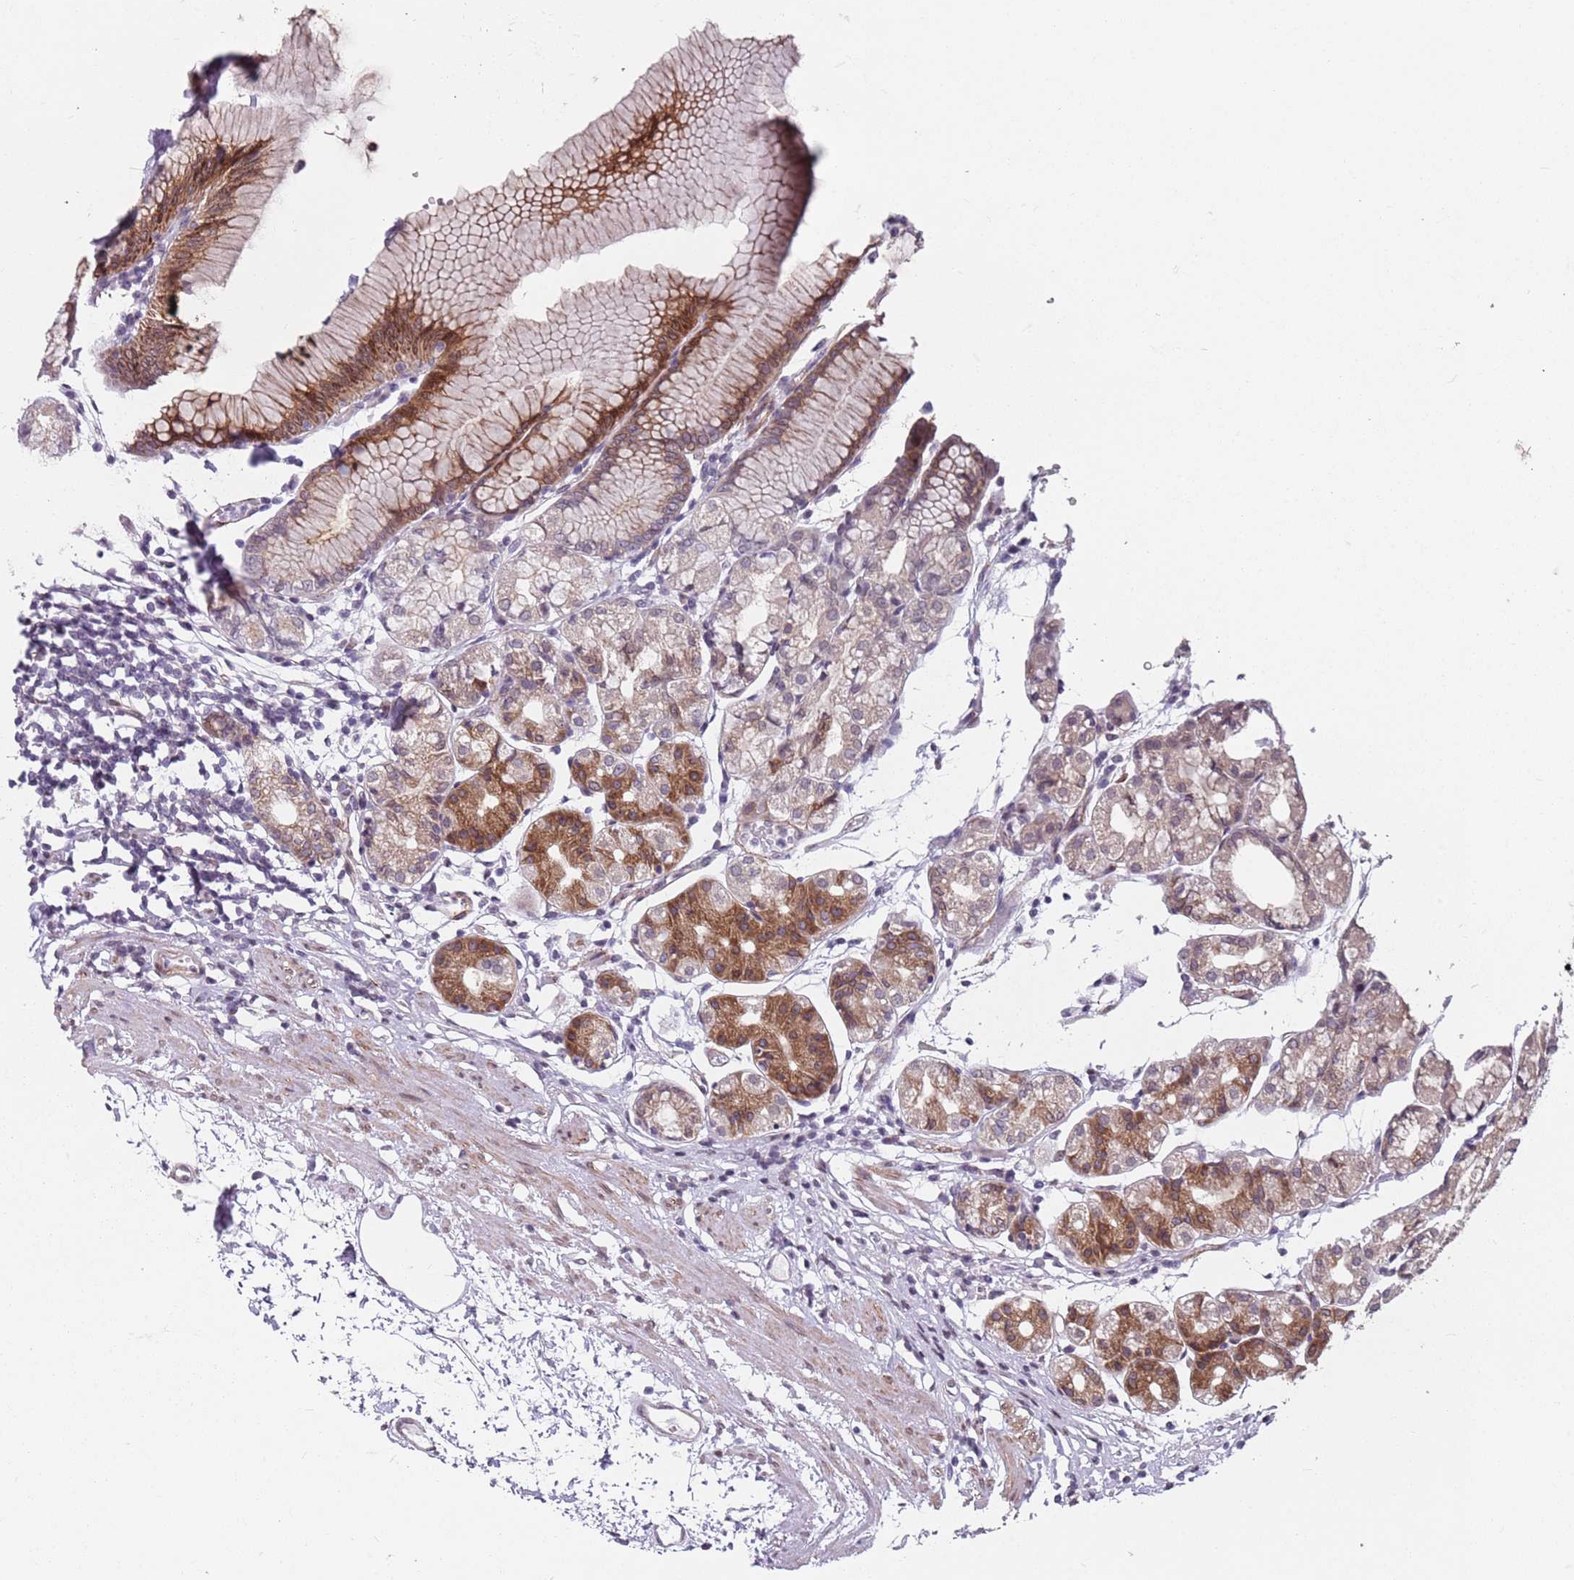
{"staining": {"intensity": "moderate", "quantity": "25%-75%", "location": "cytoplasmic/membranous"}, "tissue": "stomach", "cell_type": "Glandular cells", "image_type": "normal", "snomed": [{"axis": "morphology", "description": "Normal tissue, NOS"}, {"axis": "topography", "description": "Stomach"}], "caption": "Glandular cells demonstrate medium levels of moderate cytoplasmic/membranous expression in approximately 25%-75% of cells in benign human stomach.", "gene": "TMC4", "patient": {"sex": "female", "age": 57}}